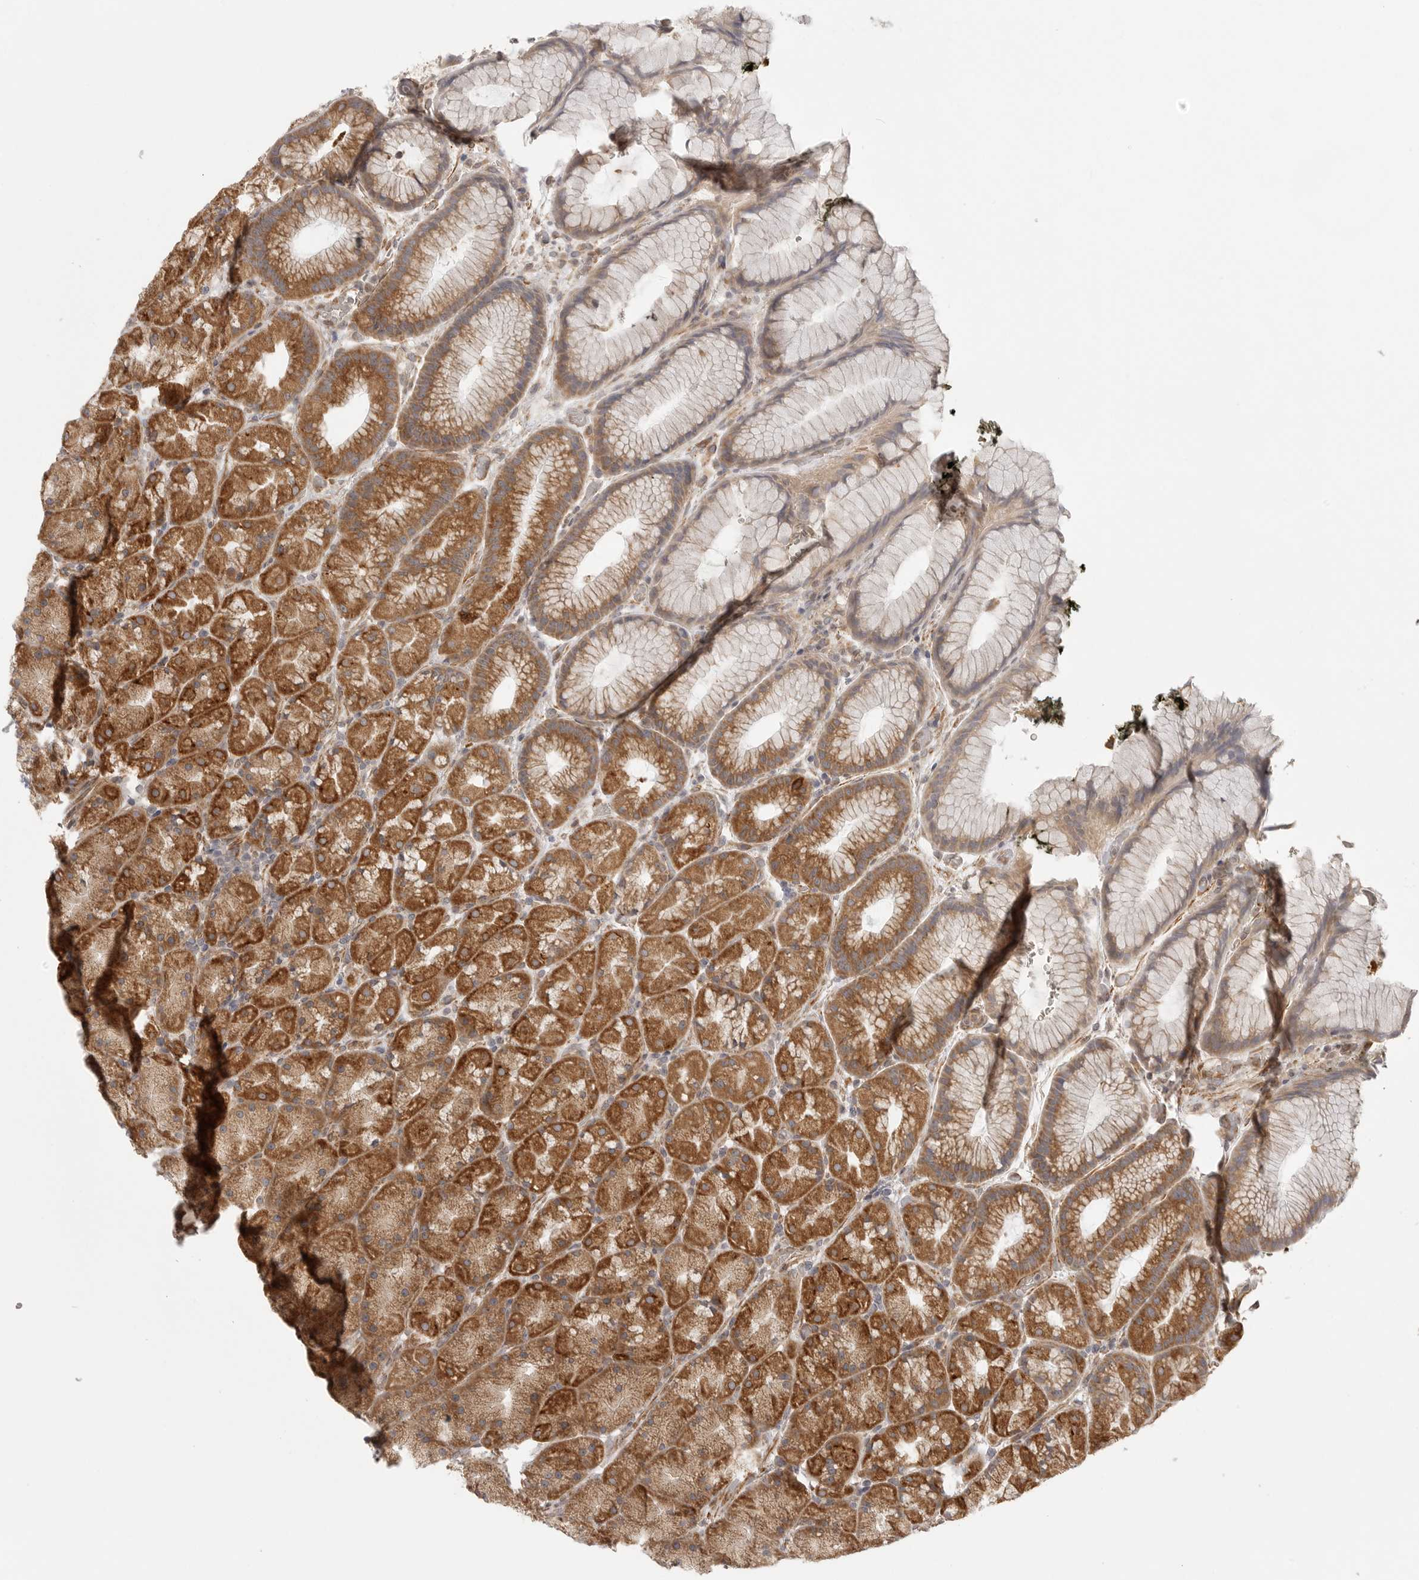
{"staining": {"intensity": "moderate", "quantity": ">75%", "location": "cytoplasmic/membranous"}, "tissue": "stomach", "cell_type": "Glandular cells", "image_type": "normal", "snomed": [{"axis": "morphology", "description": "Normal tissue, NOS"}, {"axis": "topography", "description": "Stomach, upper"}, {"axis": "topography", "description": "Stomach"}], "caption": "A medium amount of moderate cytoplasmic/membranous expression is identified in about >75% of glandular cells in unremarkable stomach.", "gene": "CERS2", "patient": {"sex": "male", "age": 48}}